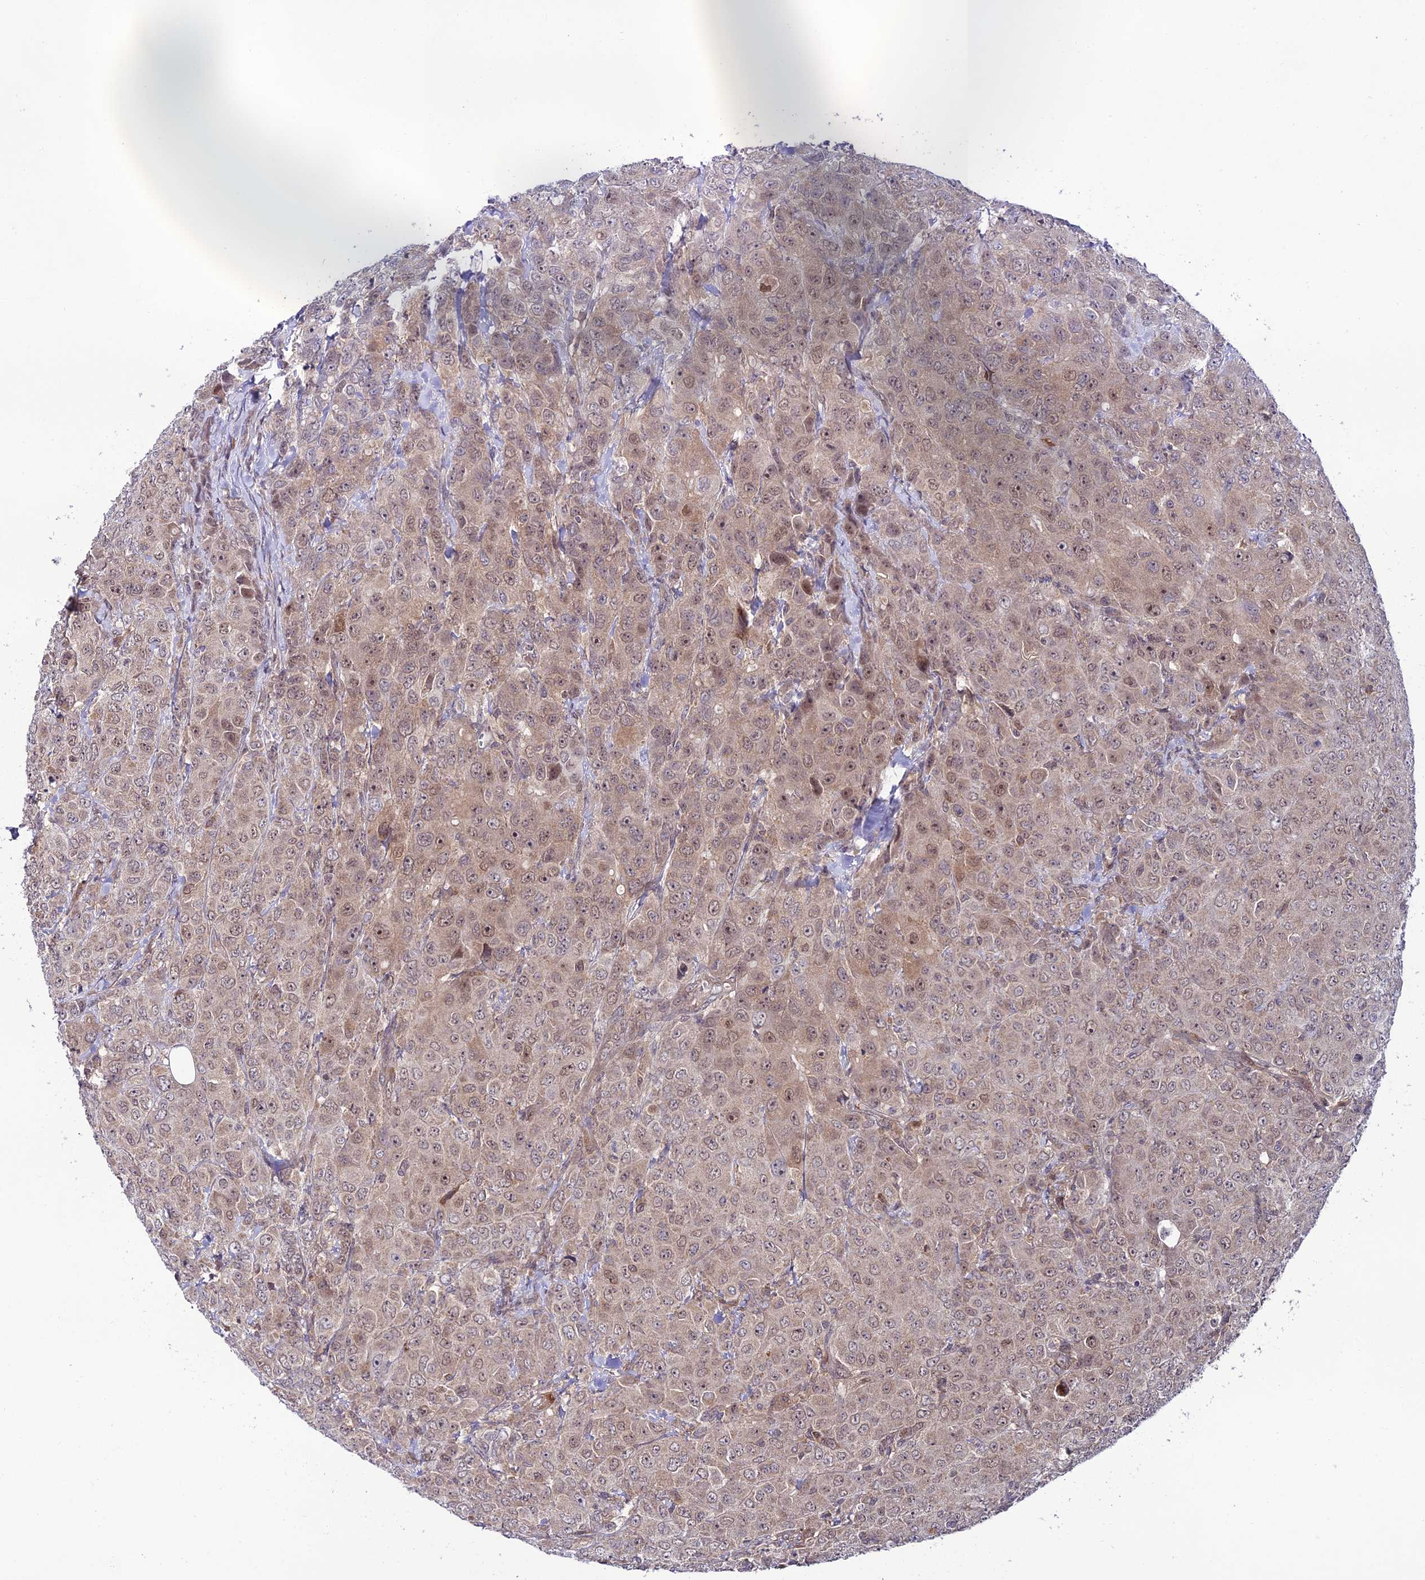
{"staining": {"intensity": "weak", "quantity": ">75%", "location": "cytoplasmic/membranous,nuclear"}, "tissue": "breast cancer", "cell_type": "Tumor cells", "image_type": "cancer", "snomed": [{"axis": "morphology", "description": "Duct carcinoma"}, {"axis": "topography", "description": "Breast"}], "caption": "IHC of breast cancer reveals low levels of weak cytoplasmic/membranous and nuclear expression in approximately >75% of tumor cells. (brown staining indicates protein expression, while blue staining denotes nuclei).", "gene": "TRIM40", "patient": {"sex": "female", "age": 43}}